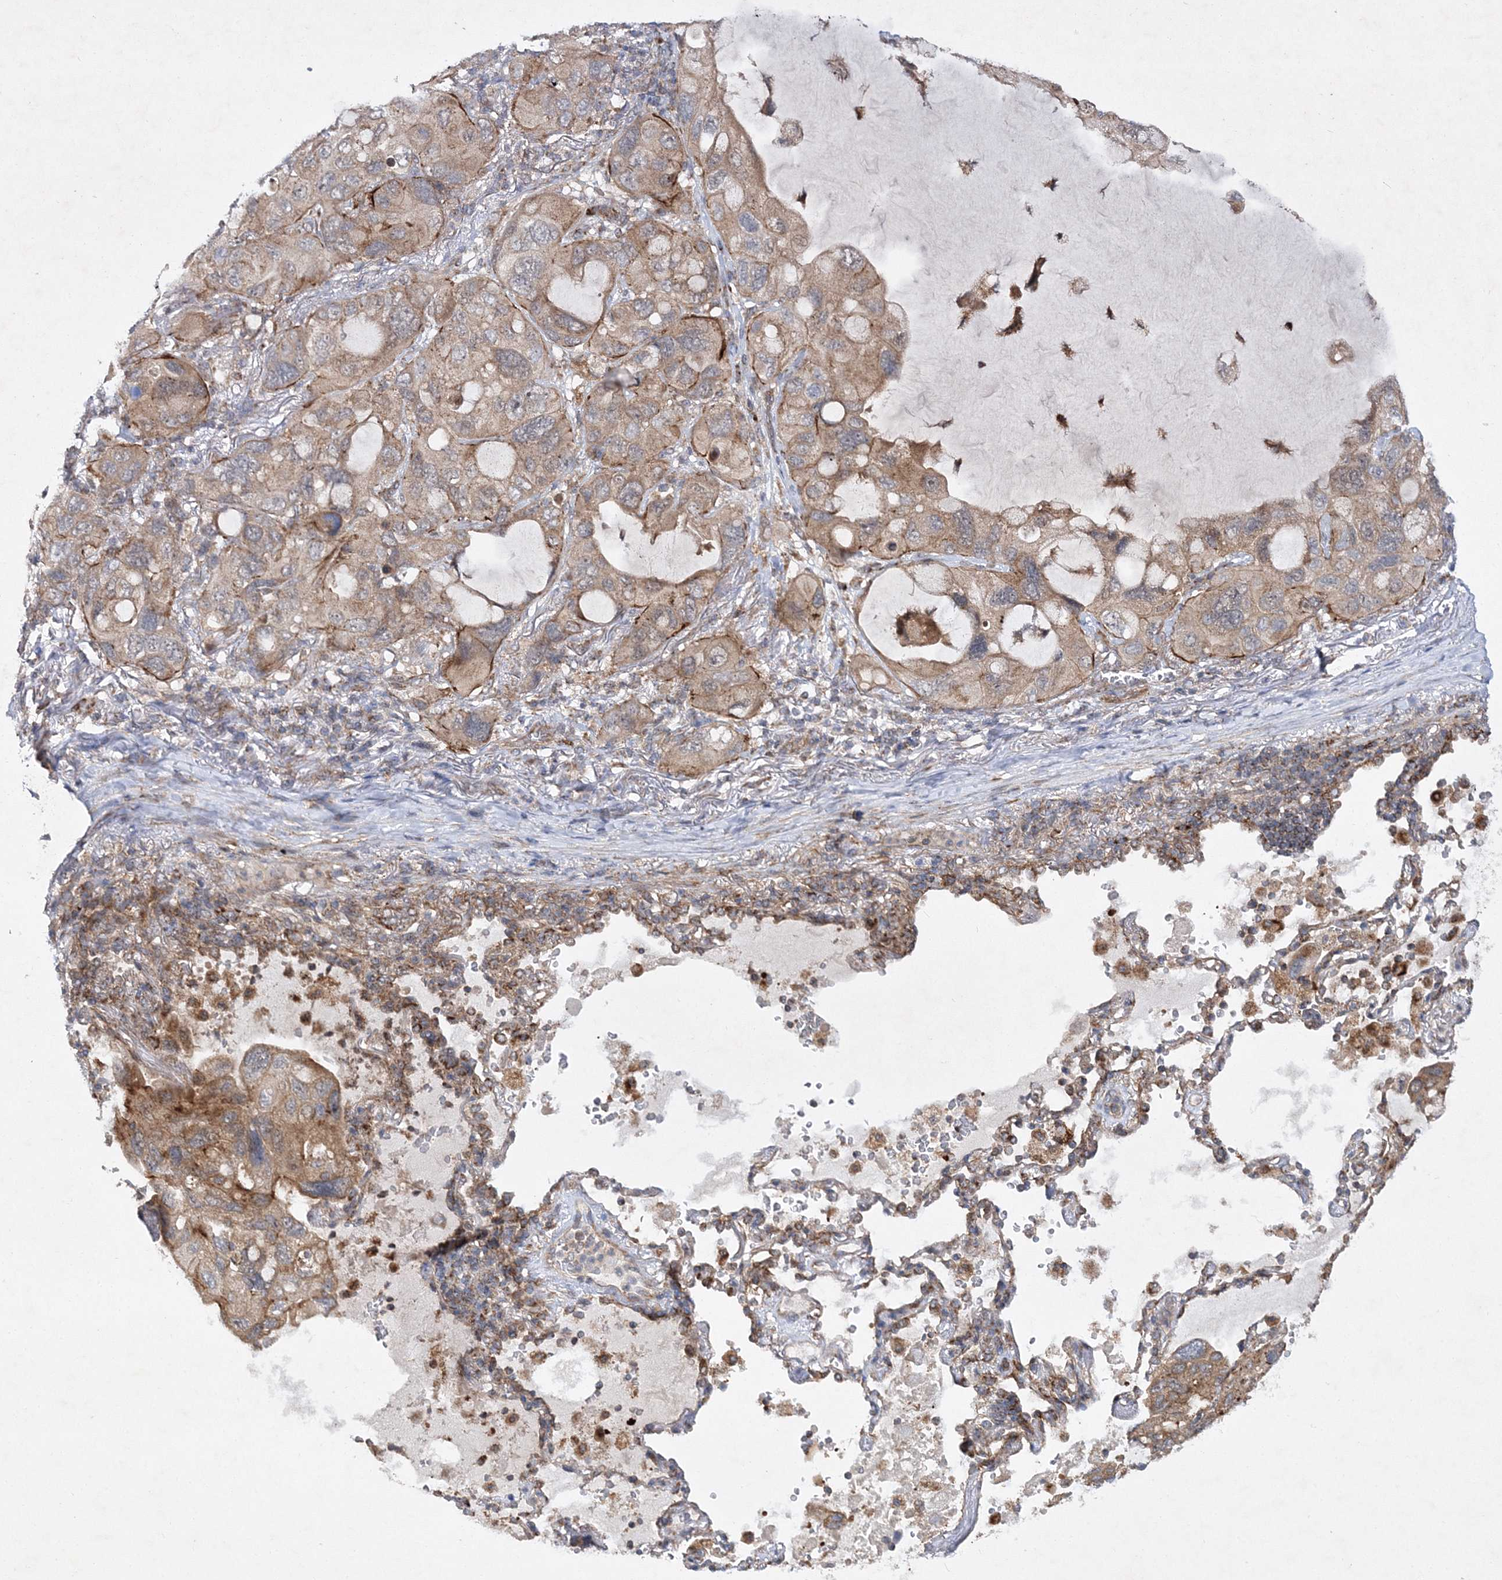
{"staining": {"intensity": "moderate", "quantity": ">75%", "location": "cytoplasmic/membranous"}, "tissue": "lung cancer", "cell_type": "Tumor cells", "image_type": "cancer", "snomed": [{"axis": "morphology", "description": "Squamous cell carcinoma, NOS"}, {"axis": "topography", "description": "Lung"}], "caption": "Approximately >75% of tumor cells in lung cancer demonstrate moderate cytoplasmic/membranous protein expression as visualized by brown immunohistochemical staining.", "gene": "SCRN3", "patient": {"sex": "female", "age": 73}}